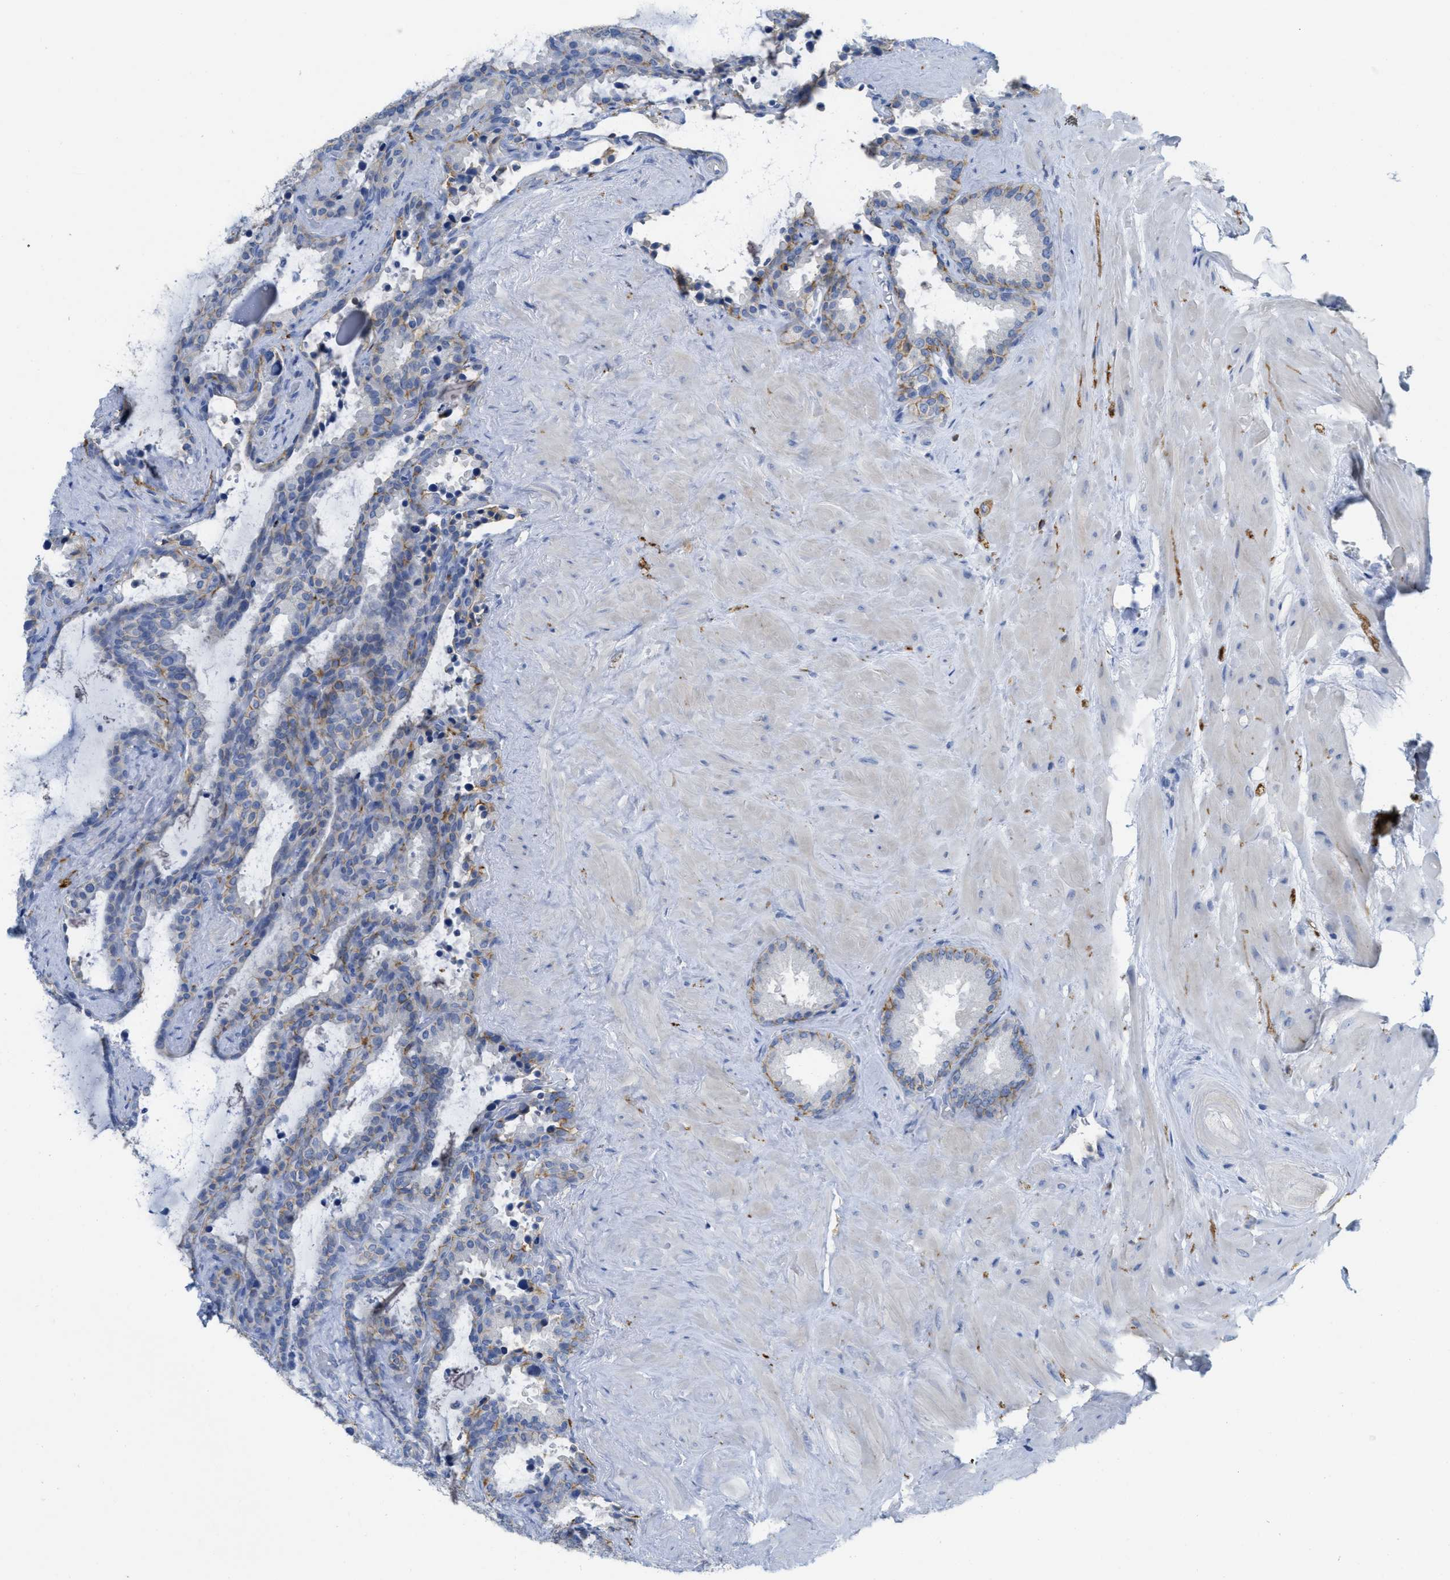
{"staining": {"intensity": "moderate", "quantity": "25%-75%", "location": "cytoplasmic/membranous"}, "tissue": "seminal vesicle", "cell_type": "Glandular cells", "image_type": "normal", "snomed": [{"axis": "morphology", "description": "Normal tissue, NOS"}, {"axis": "topography", "description": "Seminal veicle"}], "caption": "Glandular cells demonstrate medium levels of moderate cytoplasmic/membranous positivity in about 25%-75% of cells in benign human seminal vesicle.", "gene": "CNNM4", "patient": {"sex": "male", "age": 46}}